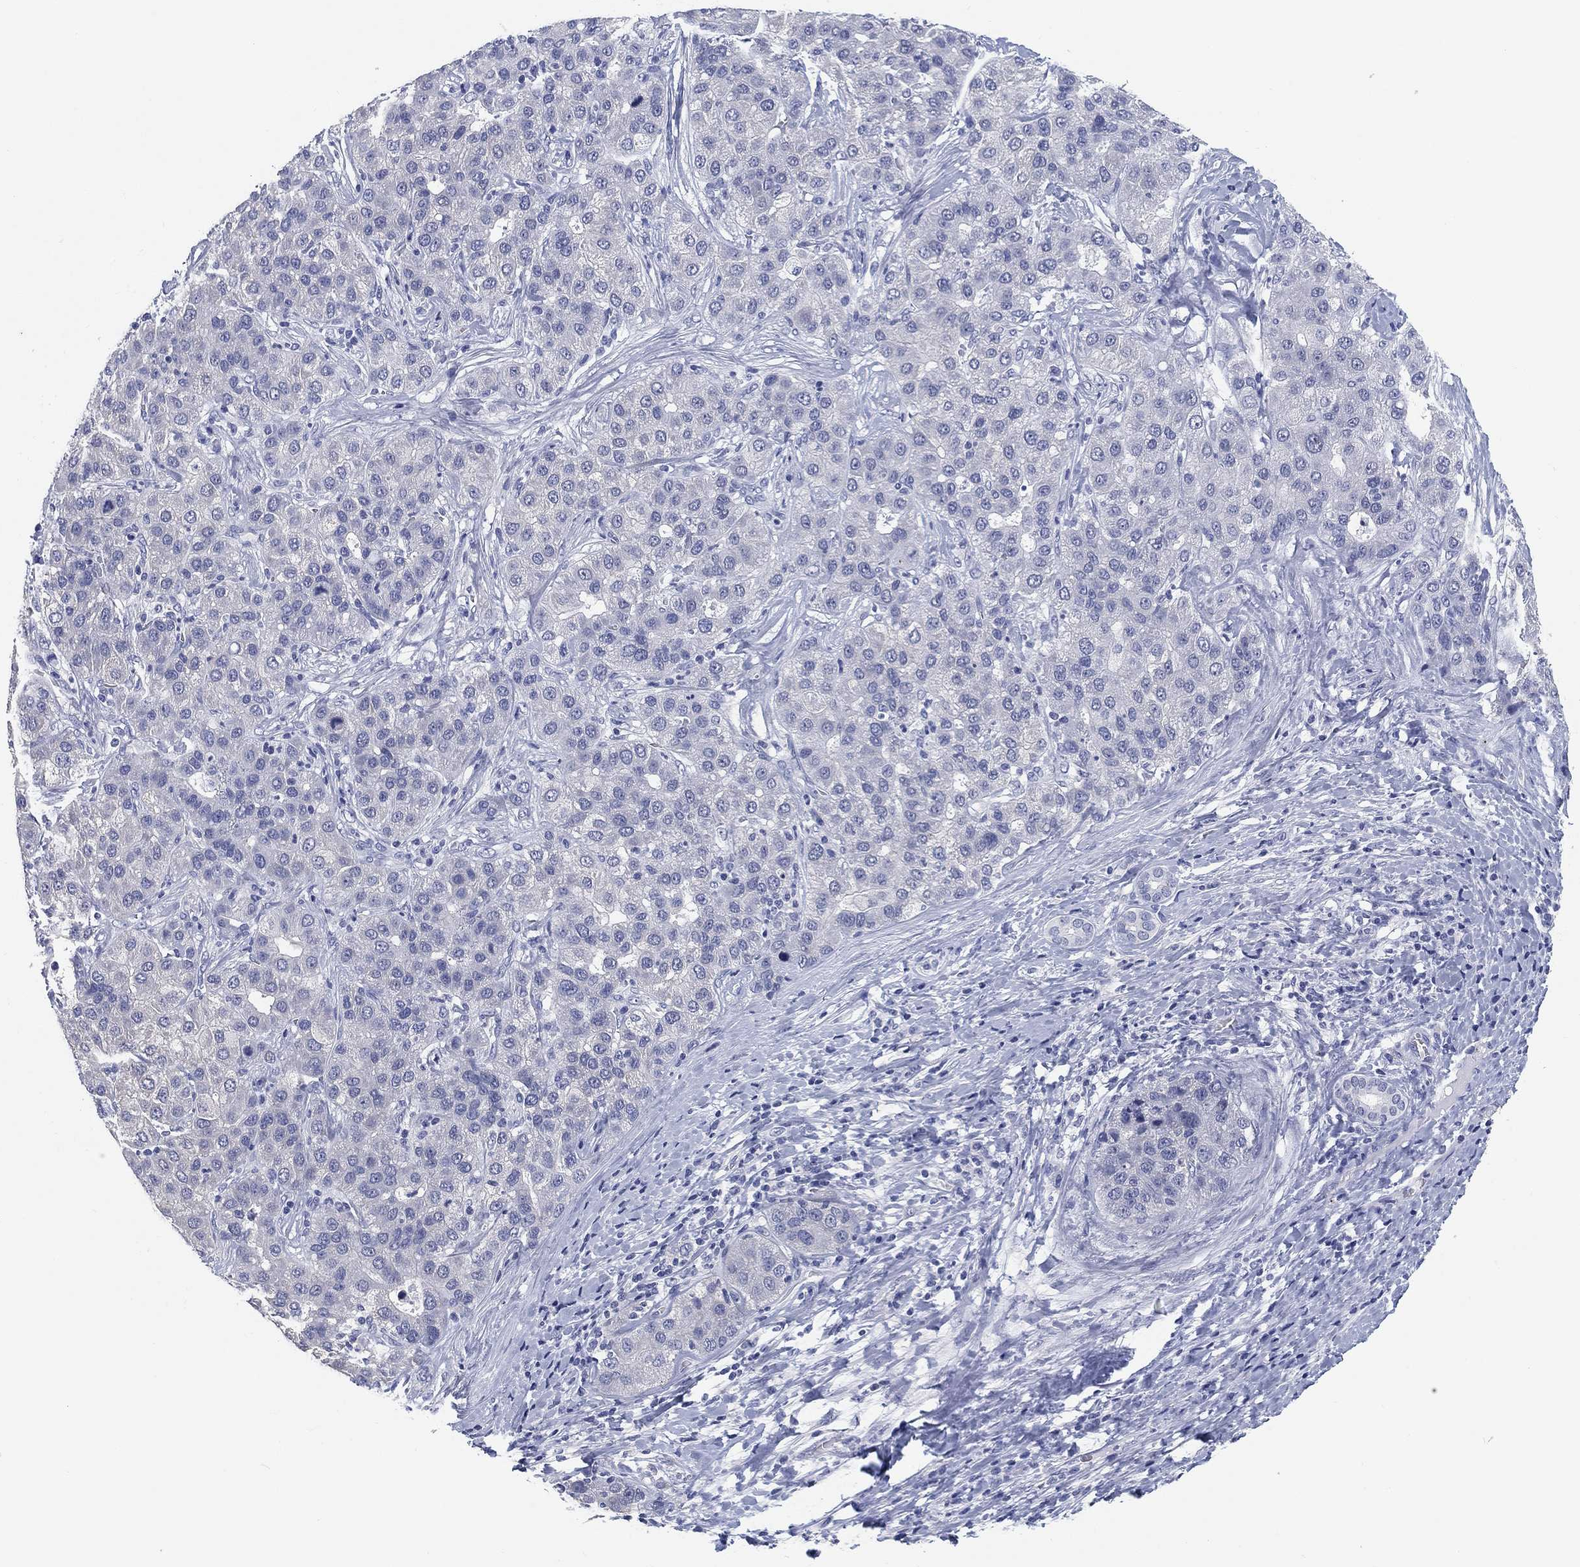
{"staining": {"intensity": "negative", "quantity": "none", "location": "none"}, "tissue": "liver cancer", "cell_type": "Tumor cells", "image_type": "cancer", "snomed": [{"axis": "morphology", "description": "Carcinoma, Hepatocellular, NOS"}, {"axis": "topography", "description": "Liver"}], "caption": "An IHC photomicrograph of hepatocellular carcinoma (liver) is shown. There is no staining in tumor cells of hepatocellular carcinoma (liver).", "gene": "CLUL1", "patient": {"sex": "male", "age": 65}}